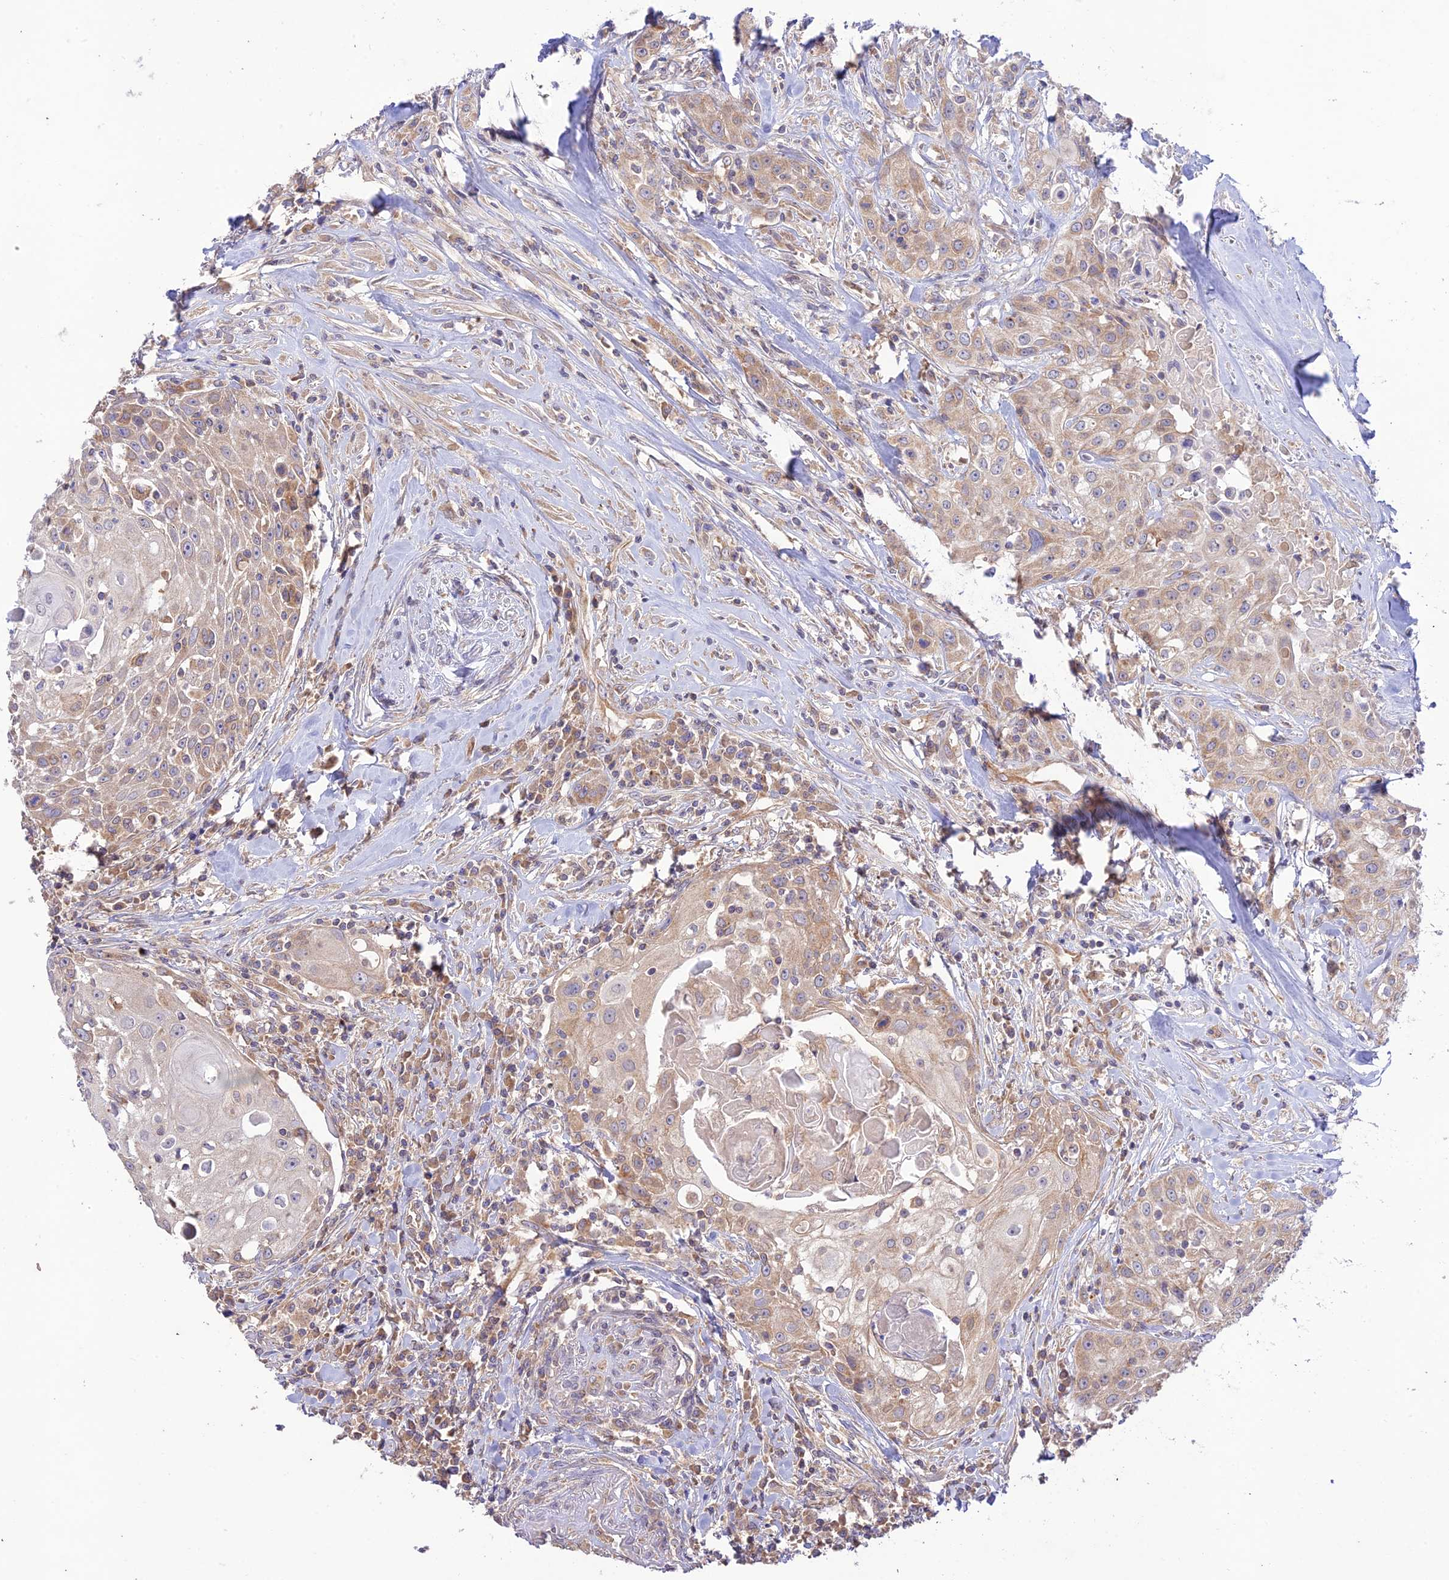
{"staining": {"intensity": "moderate", "quantity": "25%-75%", "location": "cytoplasmic/membranous"}, "tissue": "head and neck cancer", "cell_type": "Tumor cells", "image_type": "cancer", "snomed": [{"axis": "morphology", "description": "Squamous cell carcinoma, NOS"}, {"axis": "topography", "description": "Oral tissue"}, {"axis": "topography", "description": "Head-Neck"}], "caption": "Moderate cytoplasmic/membranous protein expression is identified in approximately 25%-75% of tumor cells in head and neck cancer (squamous cell carcinoma).", "gene": "TMEM259", "patient": {"sex": "female", "age": 82}}